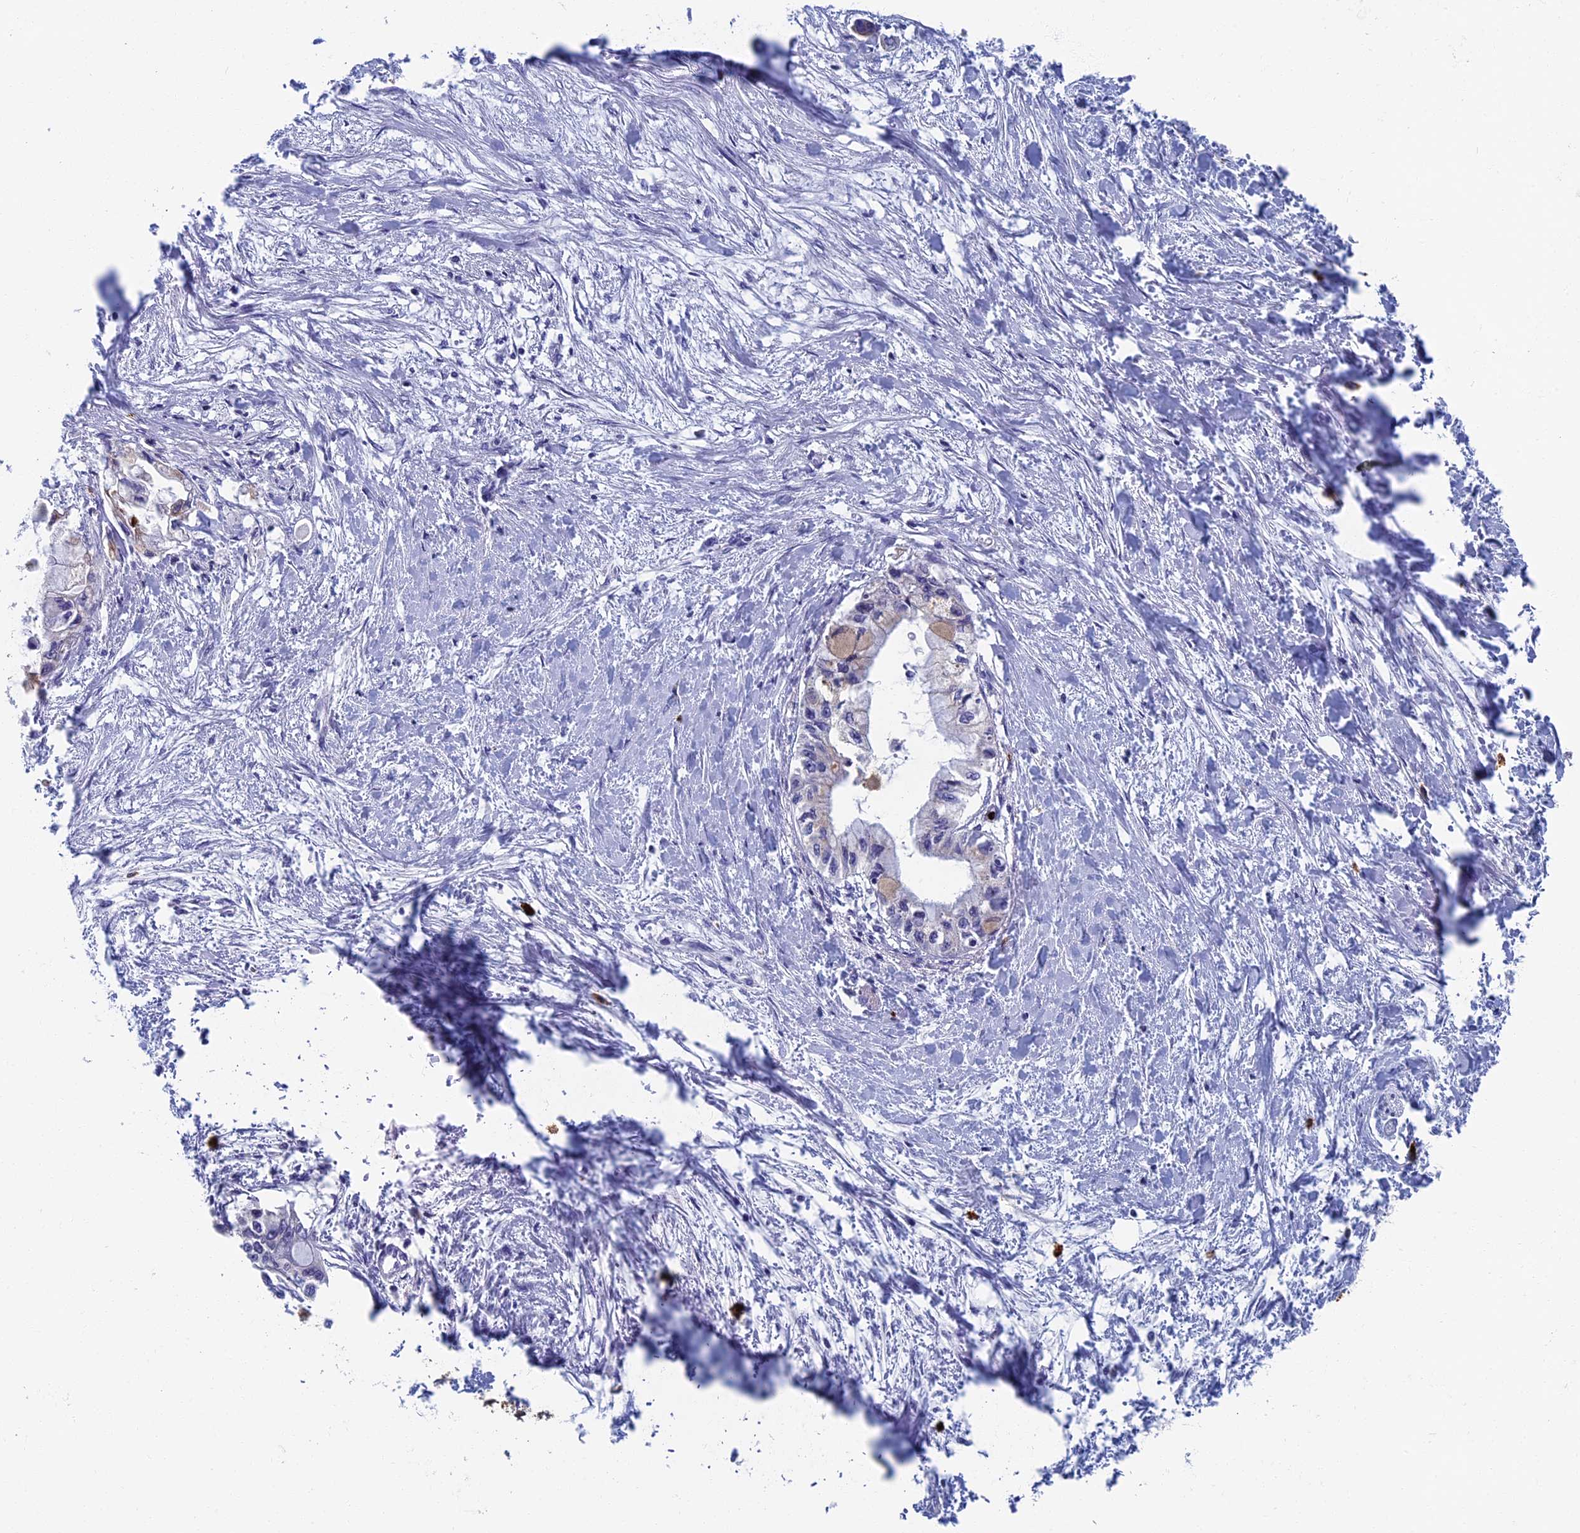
{"staining": {"intensity": "negative", "quantity": "none", "location": "none"}, "tissue": "pancreatic cancer", "cell_type": "Tumor cells", "image_type": "cancer", "snomed": [{"axis": "morphology", "description": "Adenocarcinoma, NOS"}, {"axis": "topography", "description": "Pancreas"}], "caption": "A histopathology image of human adenocarcinoma (pancreatic) is negative for staining in tumor cells.", "gene": "TNK2", "patient": {"sex": "male", "age": 48}}